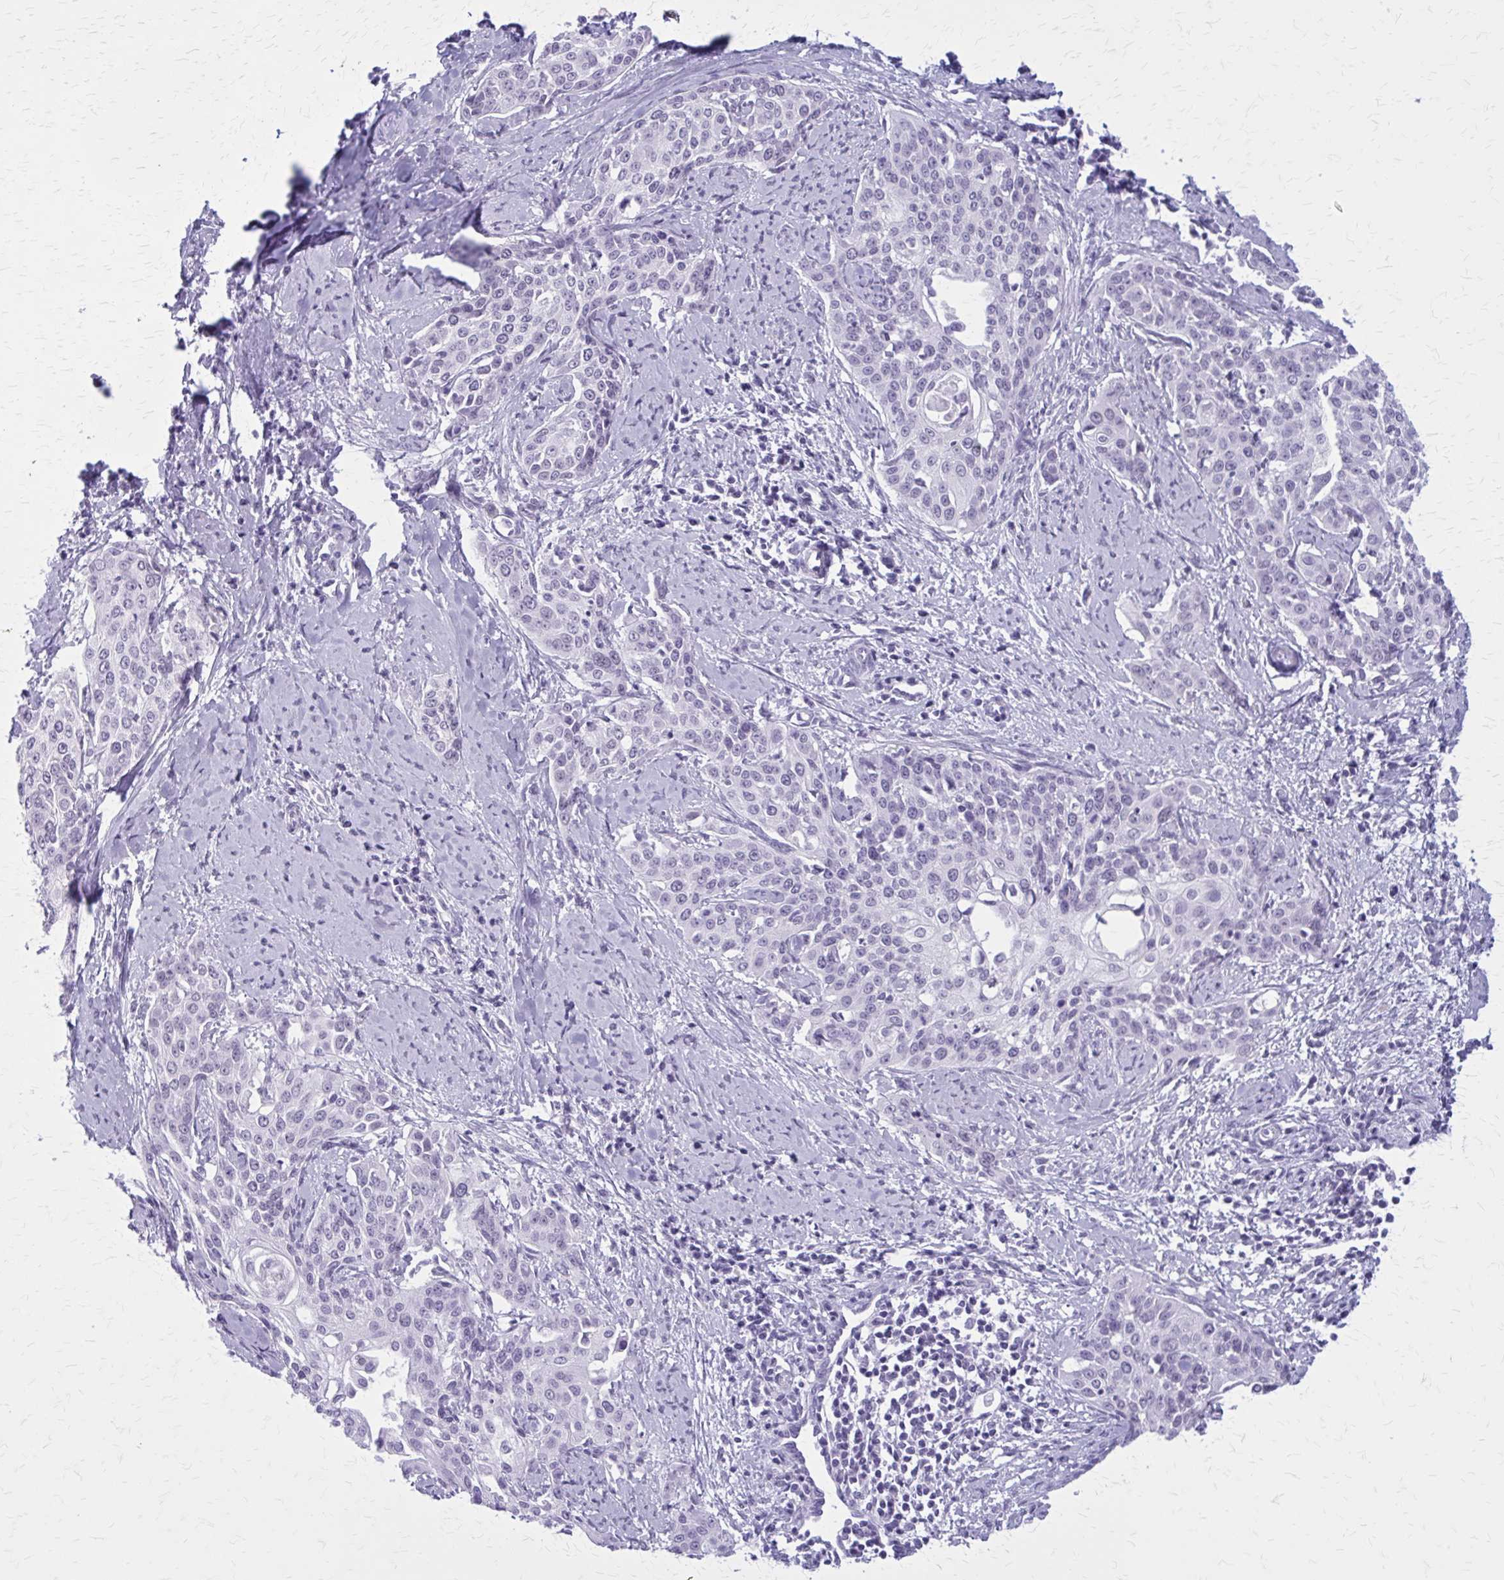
{"staining": {"intensity": "negative", "quantity": "none", "location": "none"}, "tissue": "cervical cancer", "cell_type": "Tumor cells", "image_type": "cancer", "snomed": [{"axis": "morphology", "description": "Squamous cell carcinoma, NOS"}, {"axis": "topography", "description": "Cervix"}], "caption": "Immunohistochemistry photomicrograph of human squamous cell carcinoma (cervical) stained for a protein (brown), which displays no expression in tumor cells. Brightfield microscopy of immunohistochemistry (IHC) stained with DAB (3,3'-diaminobenzidine) (brown) and hematoxylin (blue), captured at high magnification.", "gene": "GAD1", "patient": {"sex": "female", "age": 44}}